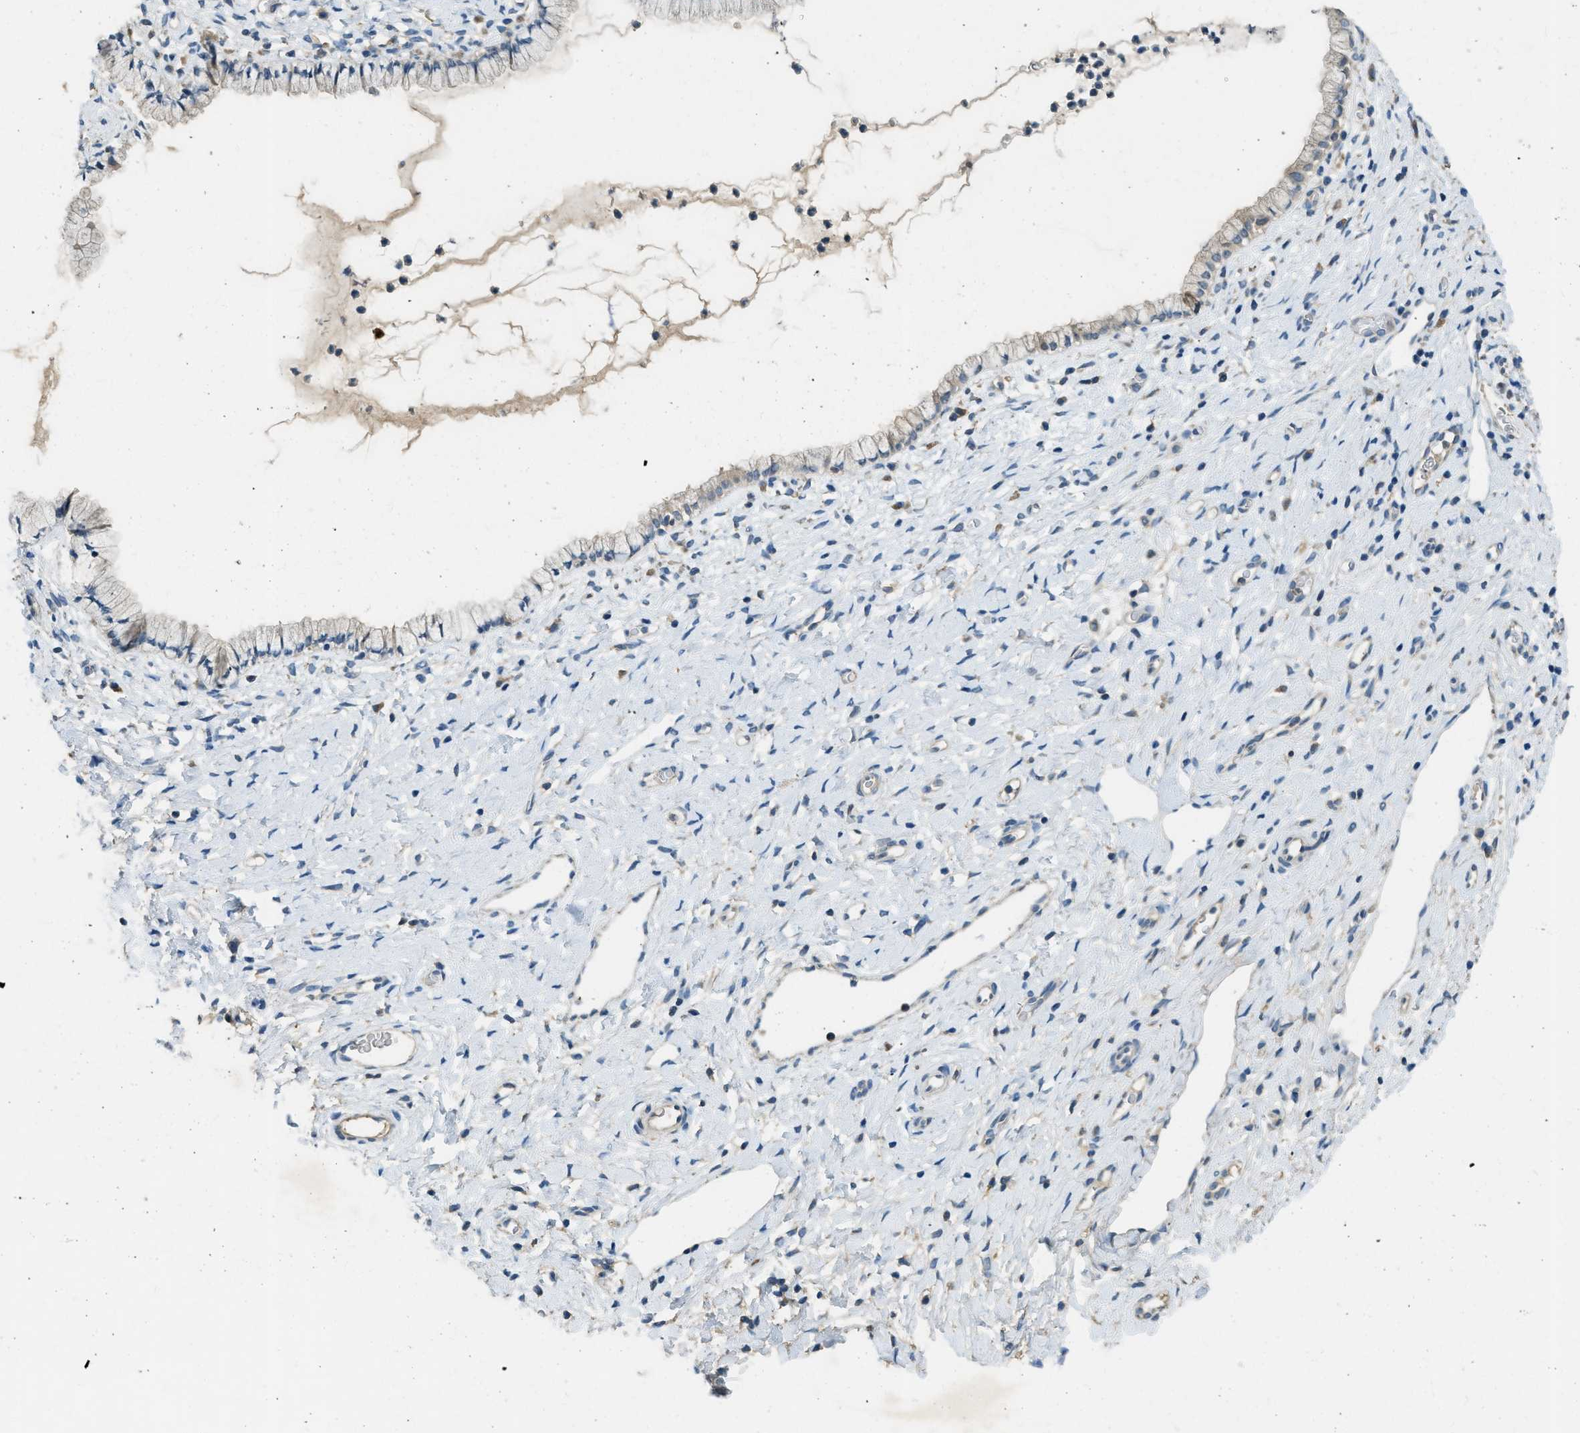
{"staining": {"intensity": "weak", "quantity": "<25%", "location": "cytoplasmic/membranous"}, "tissue": "cervix", "cell_type": "Glandular cells", "image_type": "normal", "snomed": [{"axis": "morphology", "description": "Normal tissue, NOS"}, {"axis": "topography", "description": "Cervix"}], "caption": "Glandular cells show no significant protein positivity in benign cervix.", "gene": "MIS18A", "patient": {"sex": "female", "age": 72}}